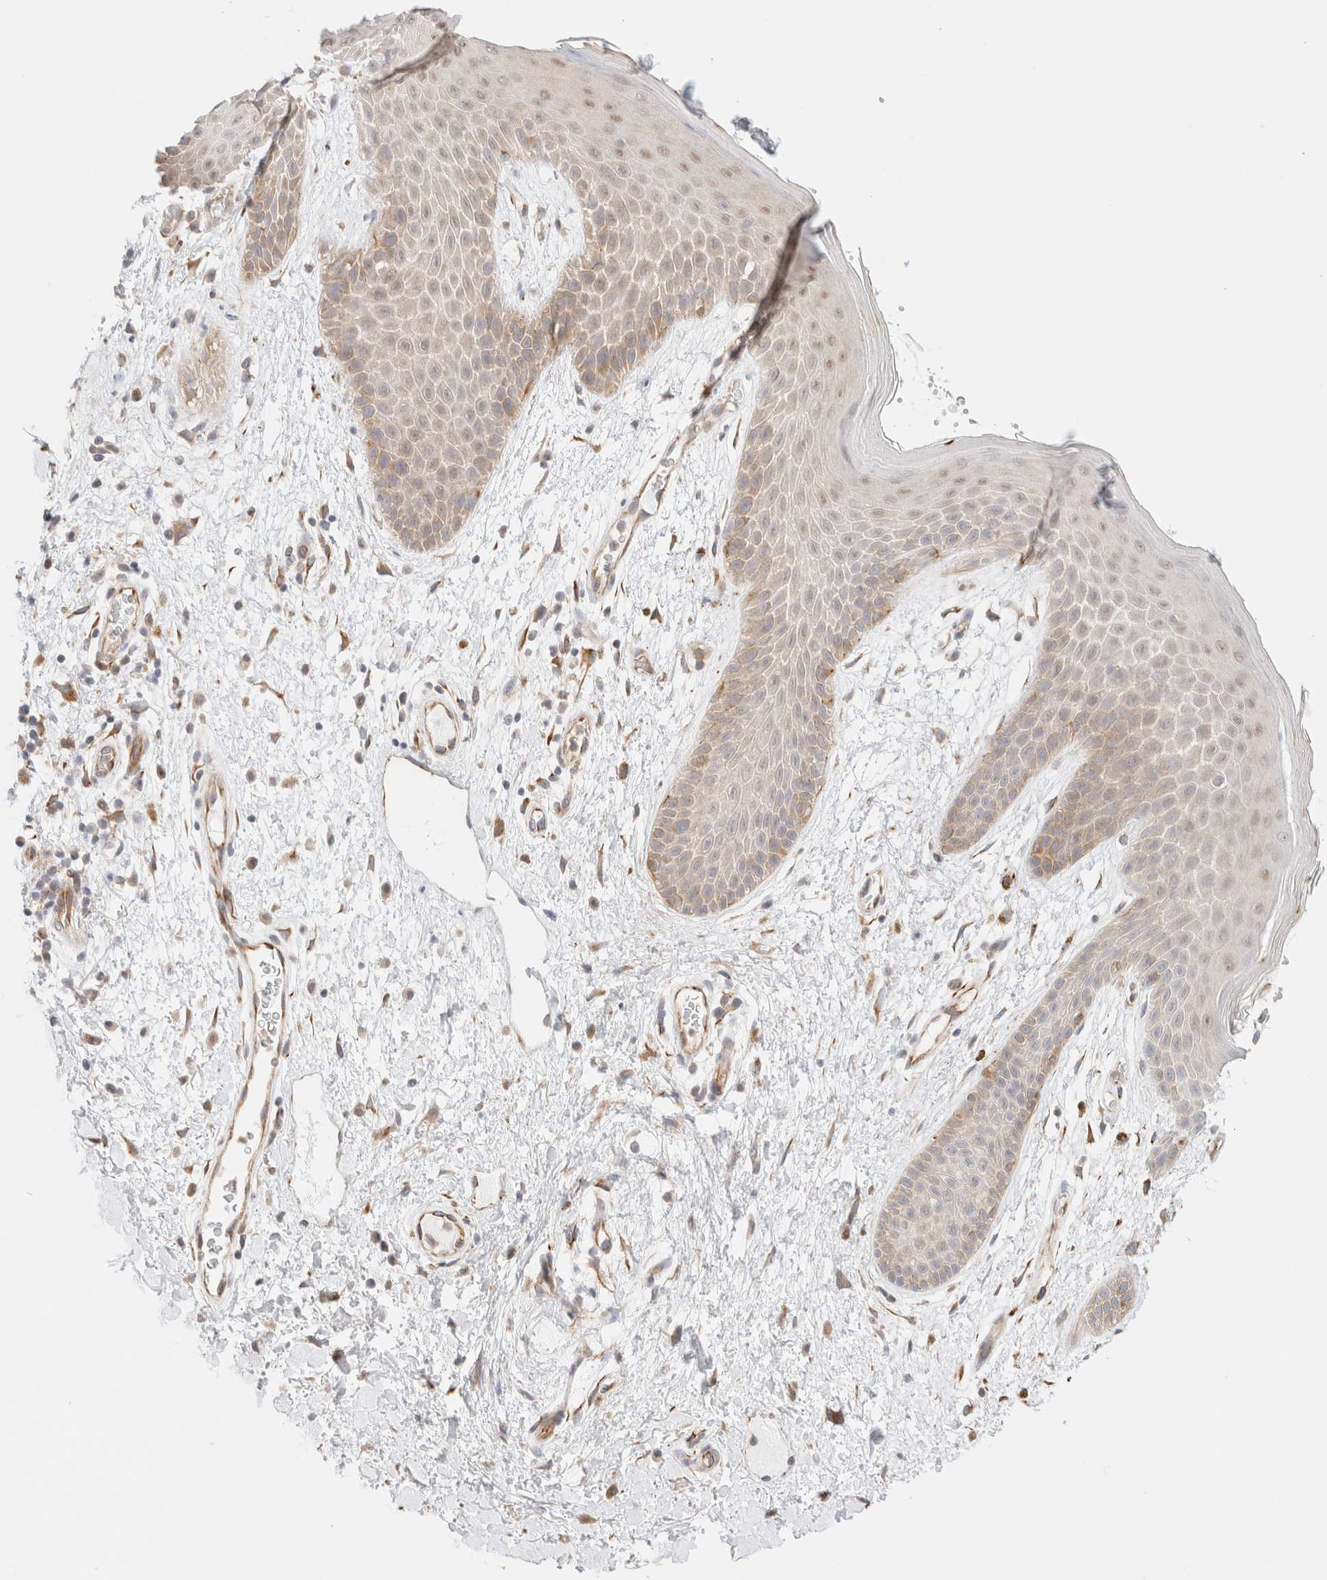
{"staining": {"intensity": "moderate", "quantity": "<25%", "location": "cytoplasmic/membranous"}, "tissue": "skin", "cell_type": "Epidermal cells", "image_type": "normal", "snomed": [{"axis": "morphology", "description": "Normal tissue, NOS"}, {"axis": "topography", "description": "Anal"}], "caption": "Skin was stained to show a protein in brown. There is low levels of moderate cytoplasmic/membranous staining in about <25% of epidermal cells.", "gene": "UNC13B", "patient": {"sex": "male", "age": 74}}